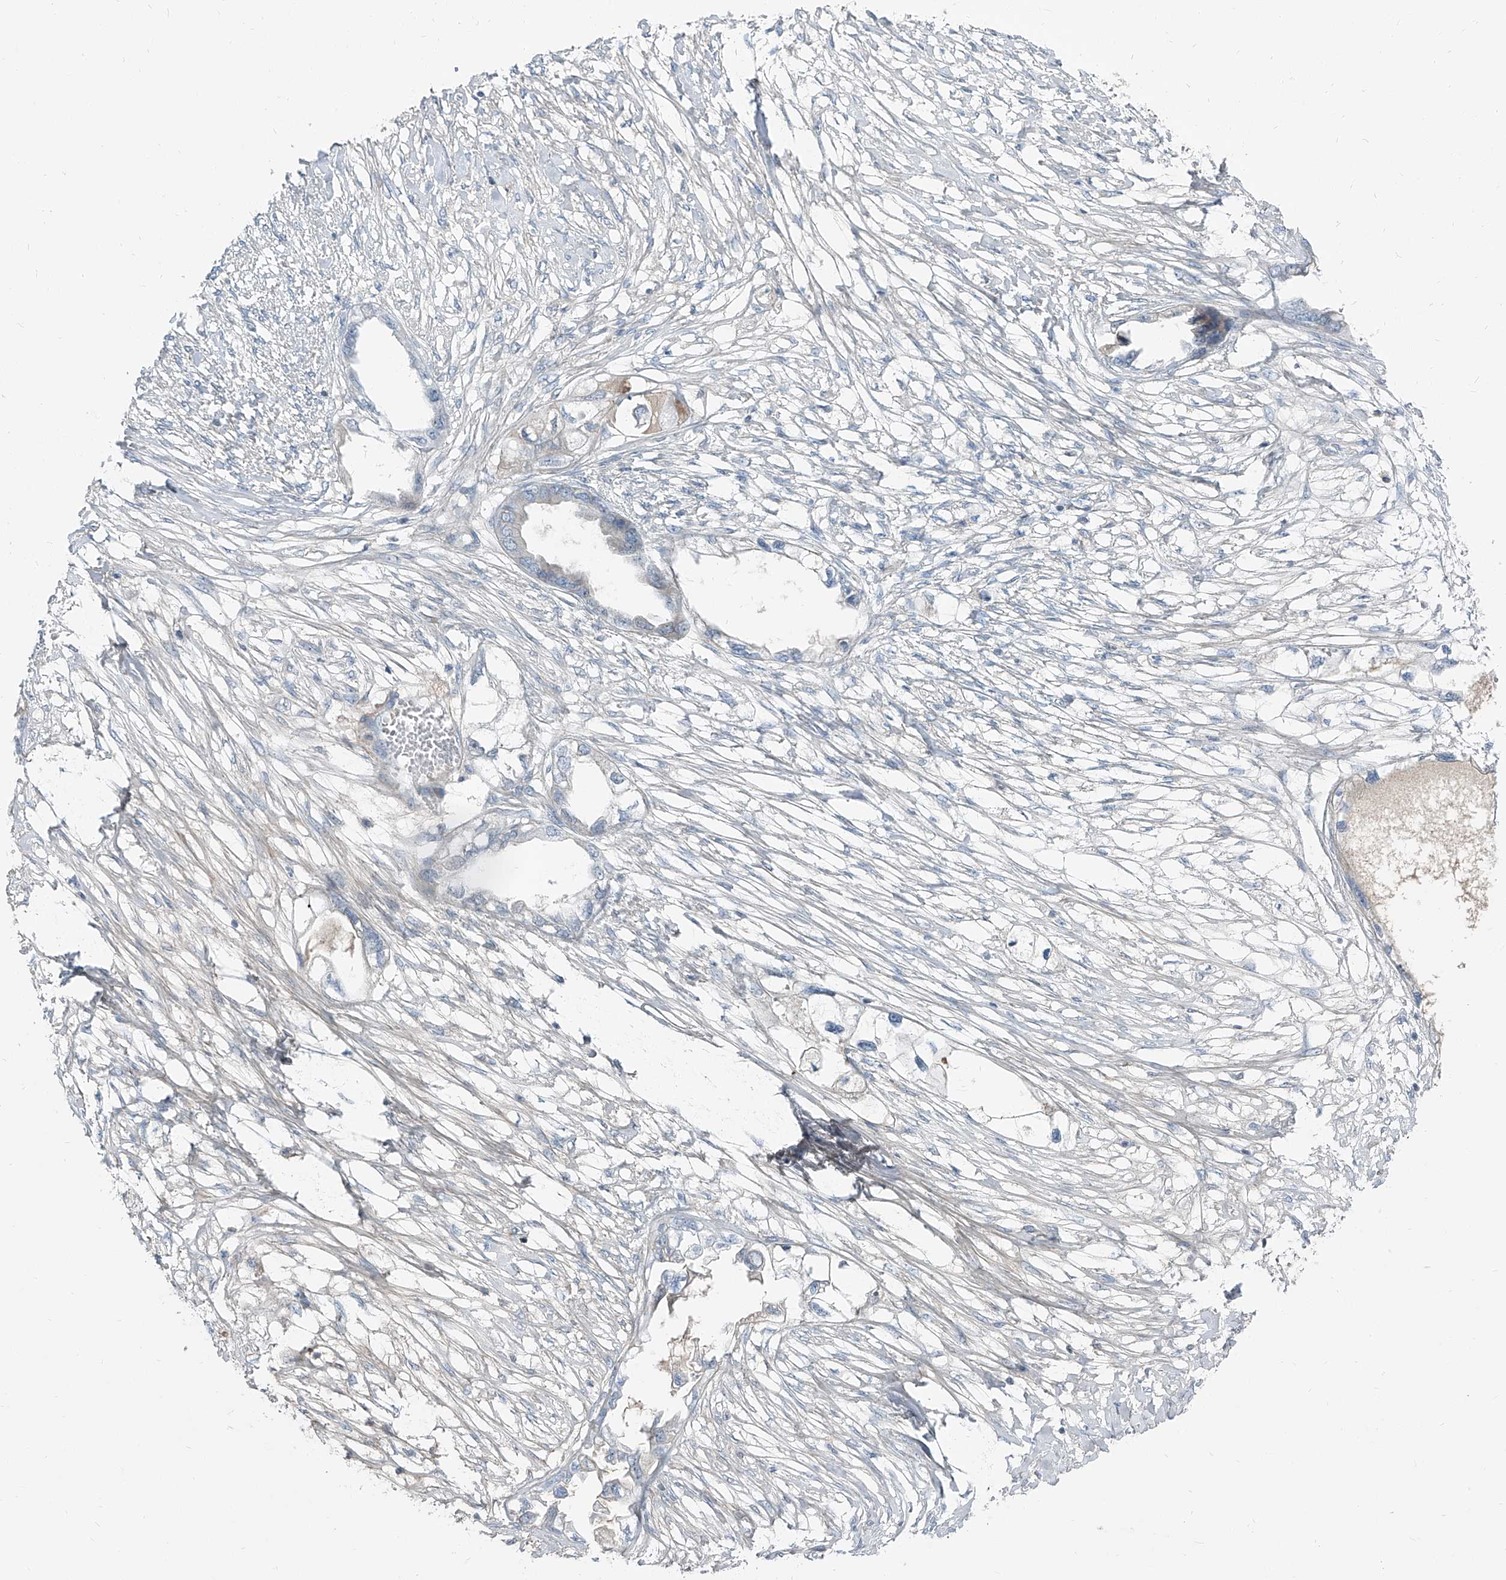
{"staining": {"intensity": "negative", "quantity": "none", "location": "none"}, "tissue": "endometrial cancer", "cell_type": "Tumor cells", "image_type": "cancer", "snomed": [{"axis": "morphology", "description": "Adenocarcinoma, NOS"}, {"axis": "morphology", "description": "Adenocarcinoma, metastatic, NOS"}, {"axis": "topography", "description": "Adipose tissue"}, {"axis": "topography", "description": "Endometrium"}], "caption": "Adenocarcinoma (endometrial) was stained to show a protein in brown. There is no significant staining in tumor cells.", "gene": "HOXA3", "patient": {"sex": "female", "age": 67}}